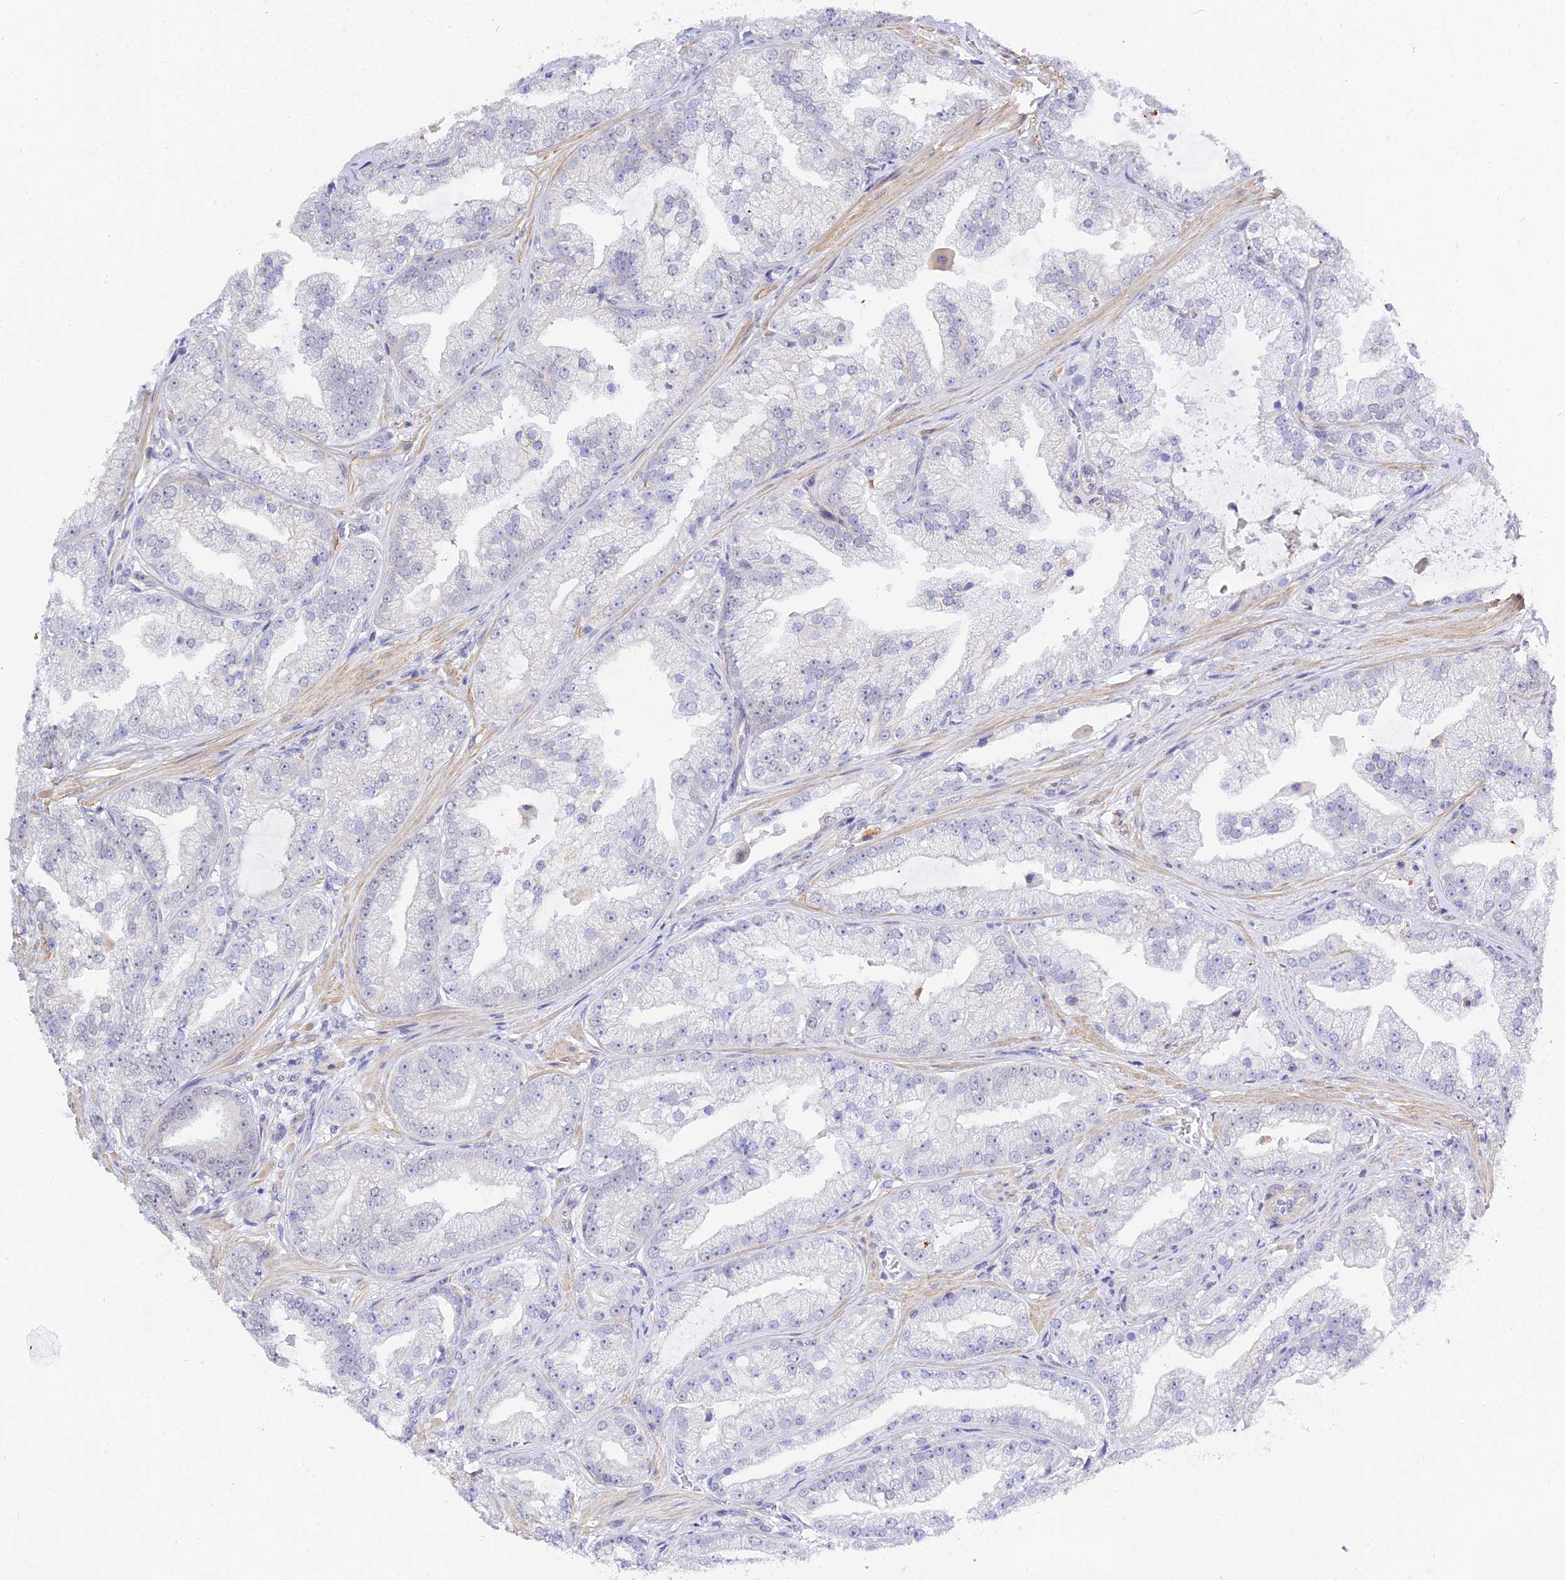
{"staining": {"intensity": "negative", "quantity": "none", "location": "none"}, "tissue": "prostate cancer", "cell_type": "Tumor cells", "image_type": "cancer", "snomed": [{"axis": "morphology", "description": "Adenocarcinoma, Low grade"}, {"axis": "topography", "description": "Prostate"}], "caption": "DAB (3,3'-diaminobenzidine) immunohistochemical staining of human prostate cancer shows no significant staining in tumor cells.", "gene": "ZNF628", "patient": {"sex": "male", "age": 57}}